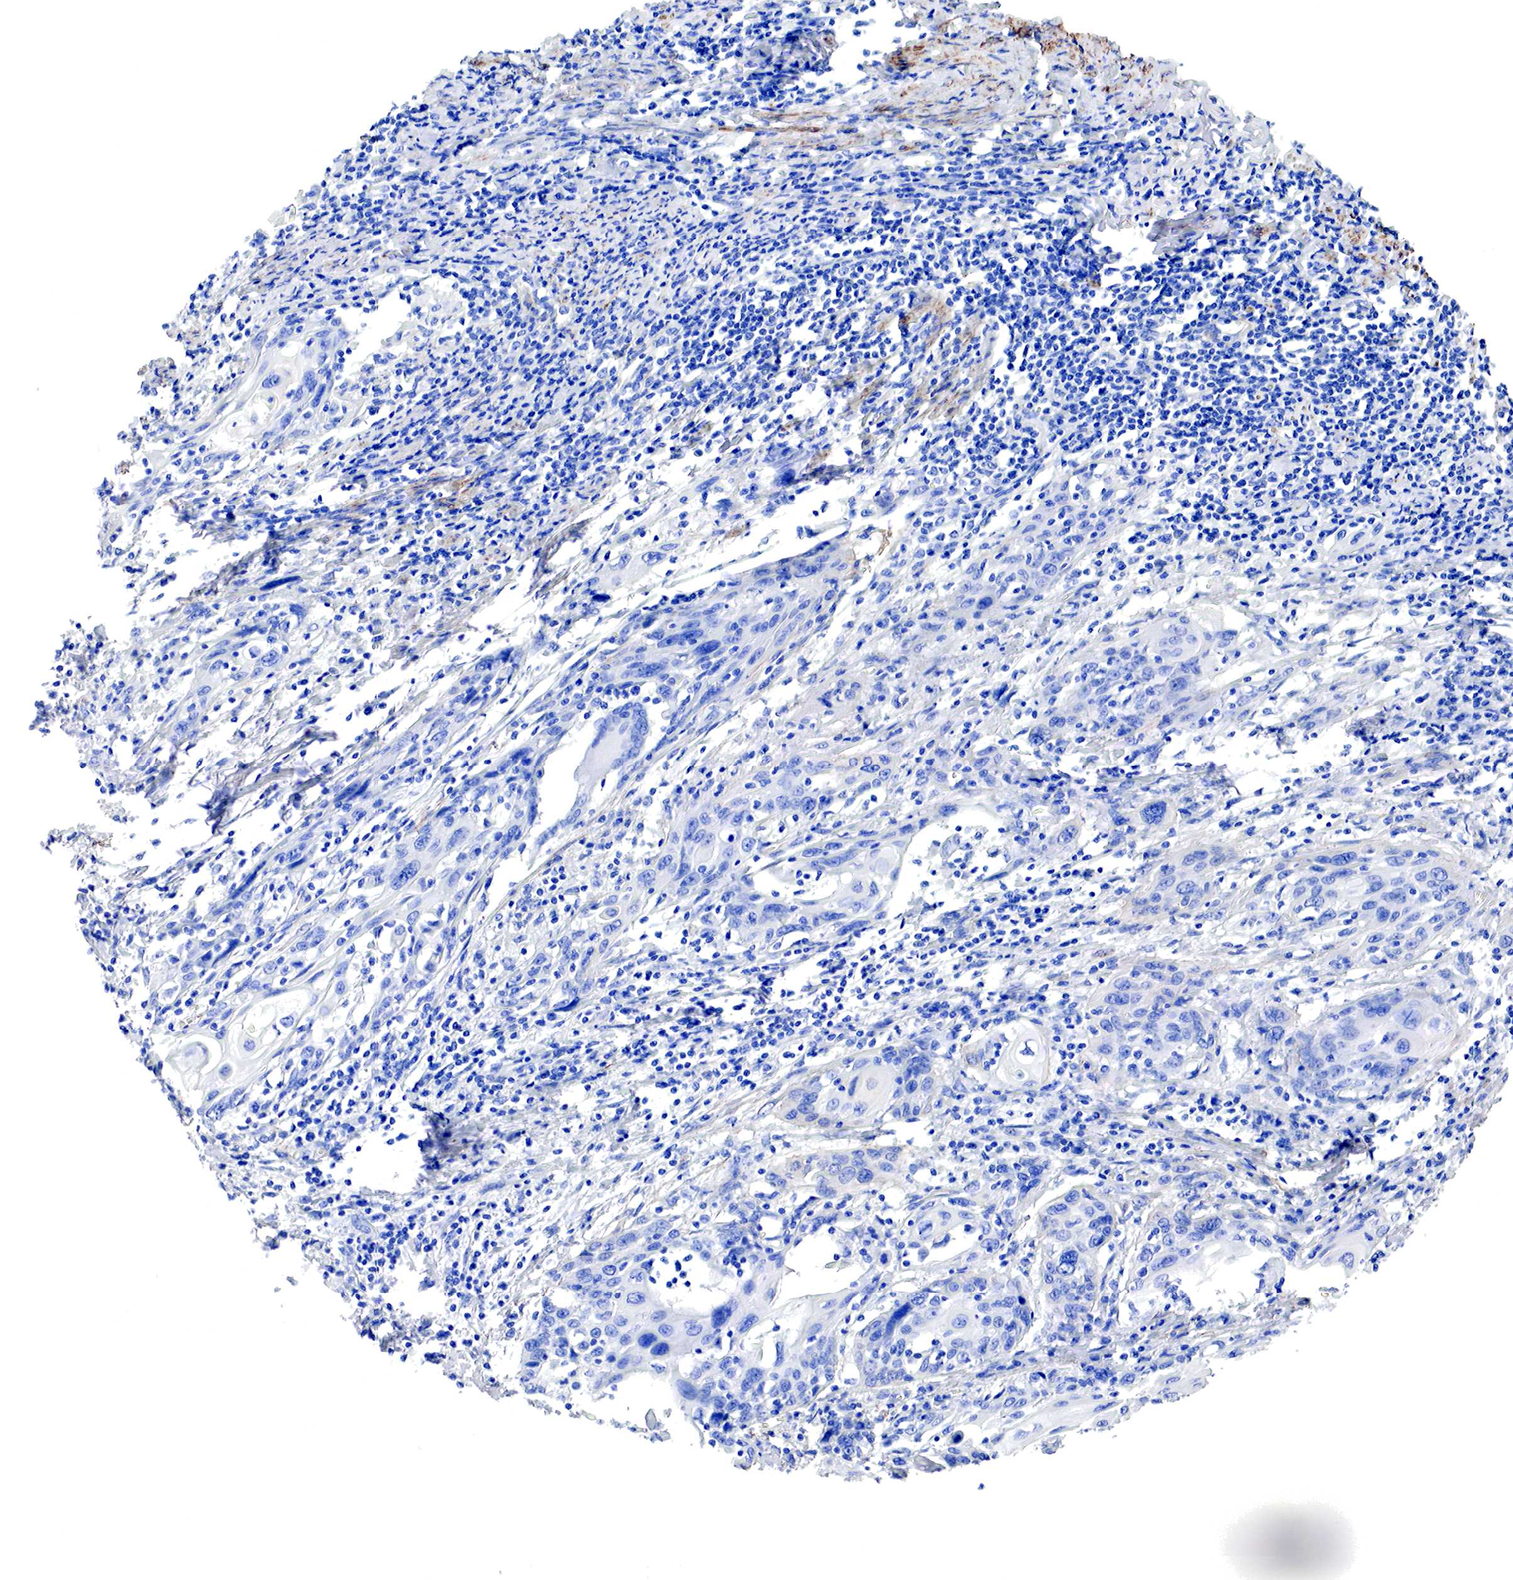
{"staining": {"intensity": "negative", "quantity": "none", "location": "none"}, "tissue": "cervical cancer", "cell_type": "Tumor cells", "image_type": "cancer", "snomed": [{"axis": "morphology", "description": "Squamous cell carcinoma, NOS"}, {"axis": "topography", "description": "Cervix"}], "caption": "High power microscopy image of an IHC histopathology image of squamous cell carcinoma (cervical), revealing no significant expression in tumor cells.", "gene": "TPM1", "patient": {"sex": "female", "age": 54}}